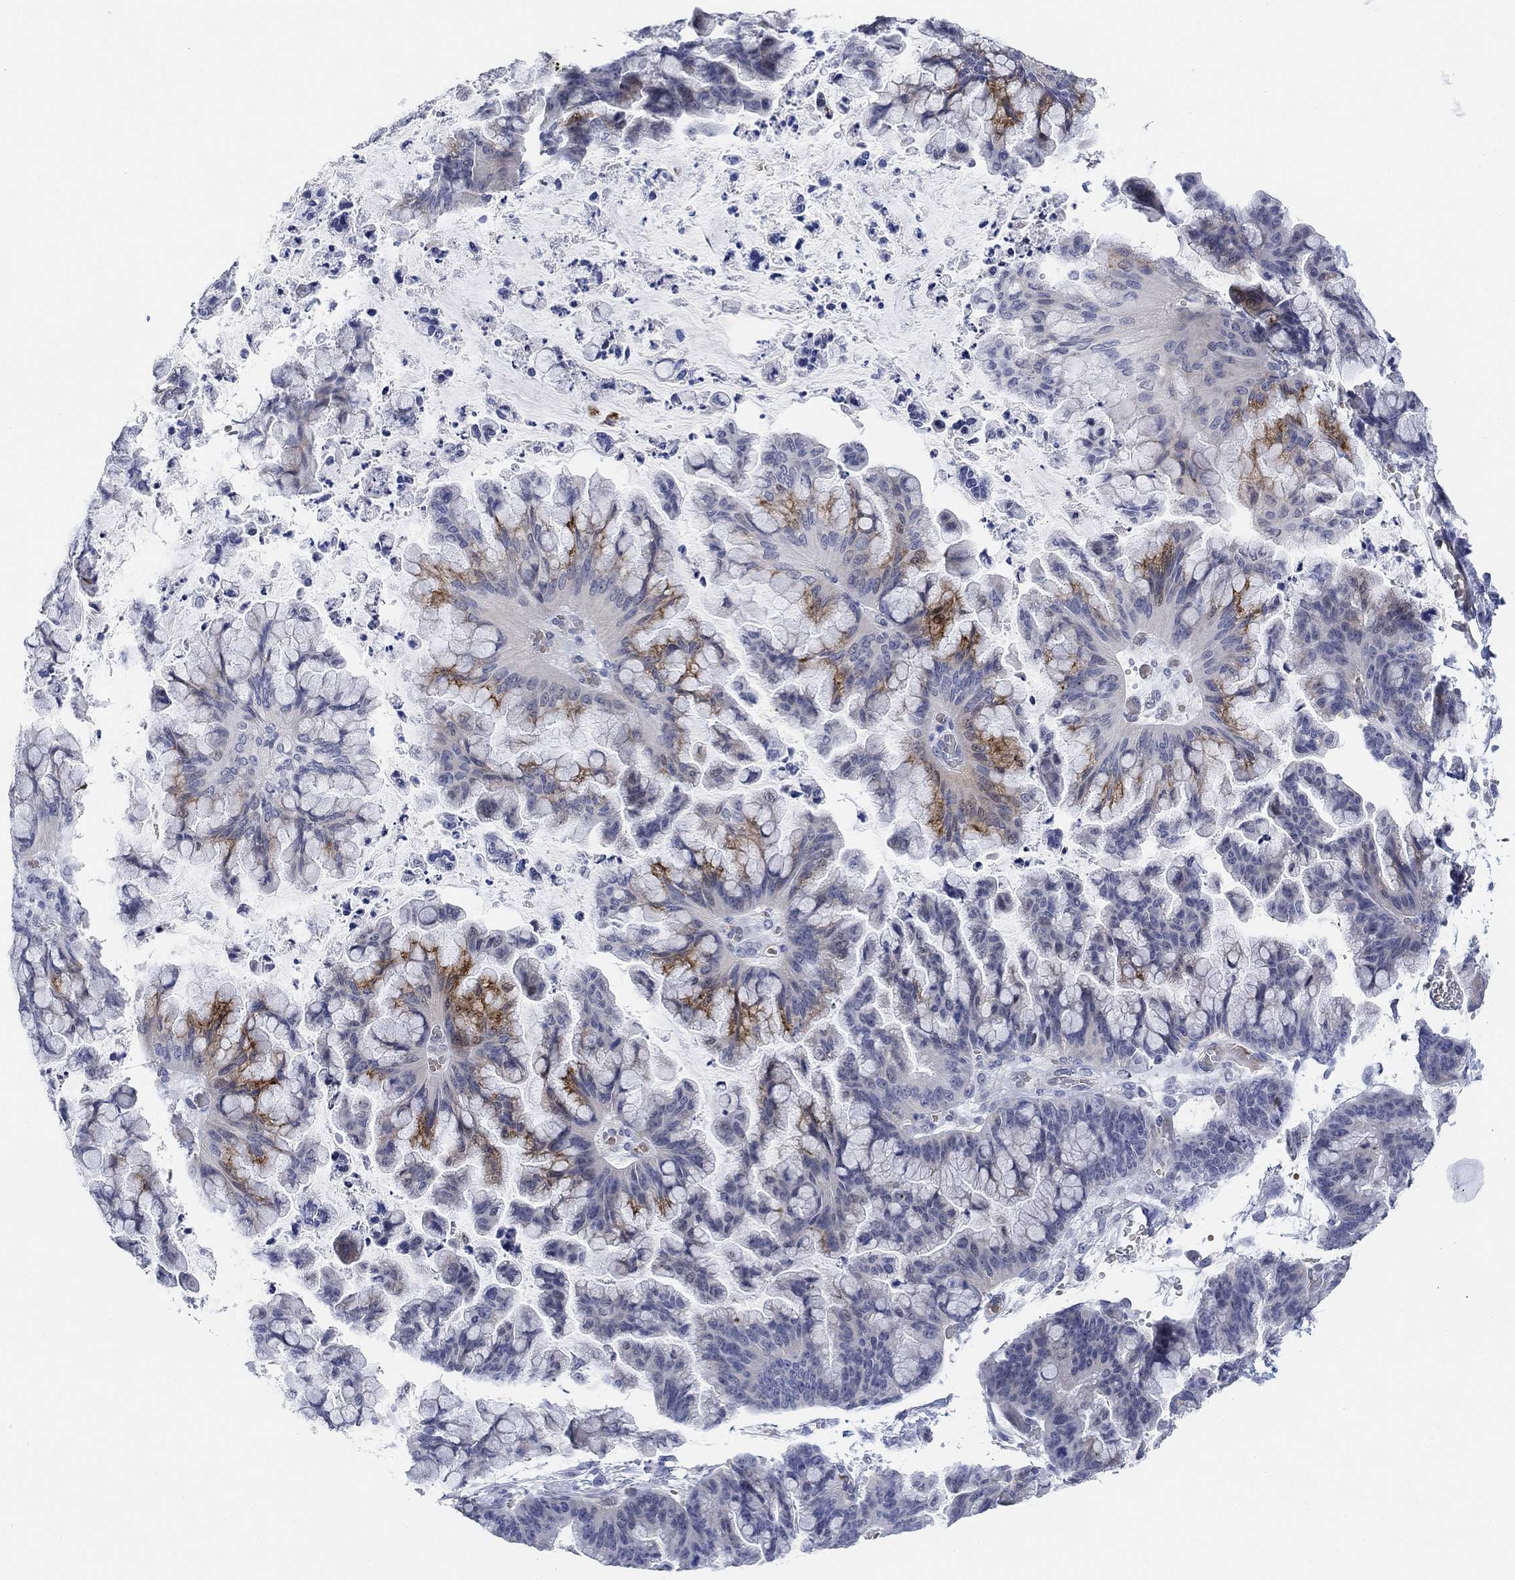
{"staining": {"intensity": "moderate", "quantity": "<25%", "location": "cytoplasmic/membranous"}, "tissue": "ovarian cancer", "cell_type": "Tumor cells", "image_type": "cancer", "snomed": [{"axis": "morphology", "description": "Cystadenocarcinoma, mucinous, NOS"}, {"axis": "topography", "description": "Ovary"}], "caption": "IHC of human mucinous cystadenocarcinoma (ovarian) exhibits low levels of moderate cytoplasmic/membranous positivity in approximately <25% of tumor cells. IHC stains the protein of interest in brown and the nuclei are stained blue.", "gene": "PAX6", "patient": {"sex": "female", "age": 67}}